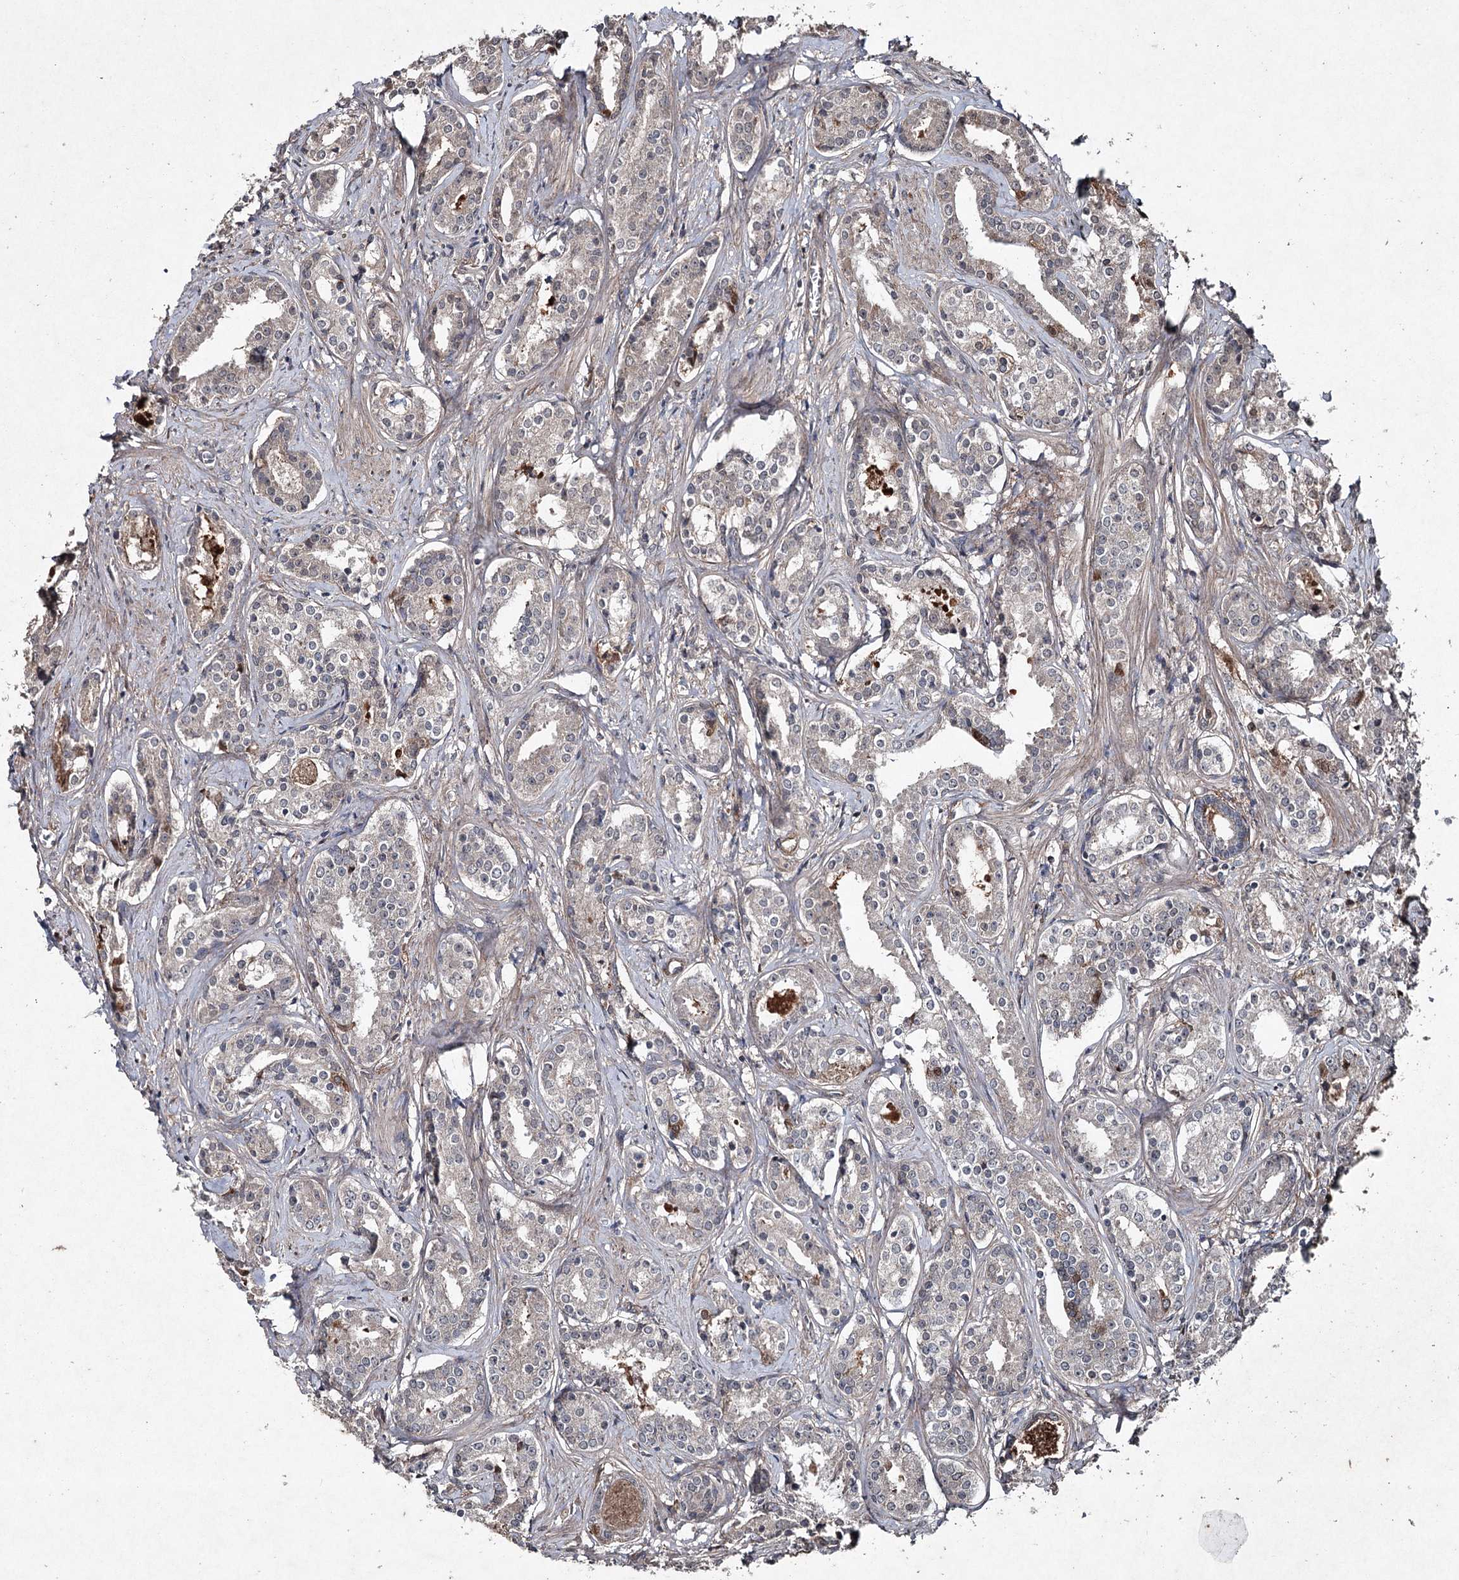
{"staining": {"intensity": "negative", "quantity": "none", "location": "none"}, "tissue": "prostate cancer", "cell_type": "Tumor cells", "image_type": "cancer", "snomed": [{"axis": "morphology", "description": "Adenocarcinoma, High grade"}, {"axis": "topography", "description": "Prostate"}], "caption": "Immunohistochemistry (IHC) histopathology image of prostate high-grade adenocarcinoma stained for a protein (brown), which displays no positivity in tumor cells.", "gene": "PGLYRP2", "patient": {"sex": "male", "age": 58}}